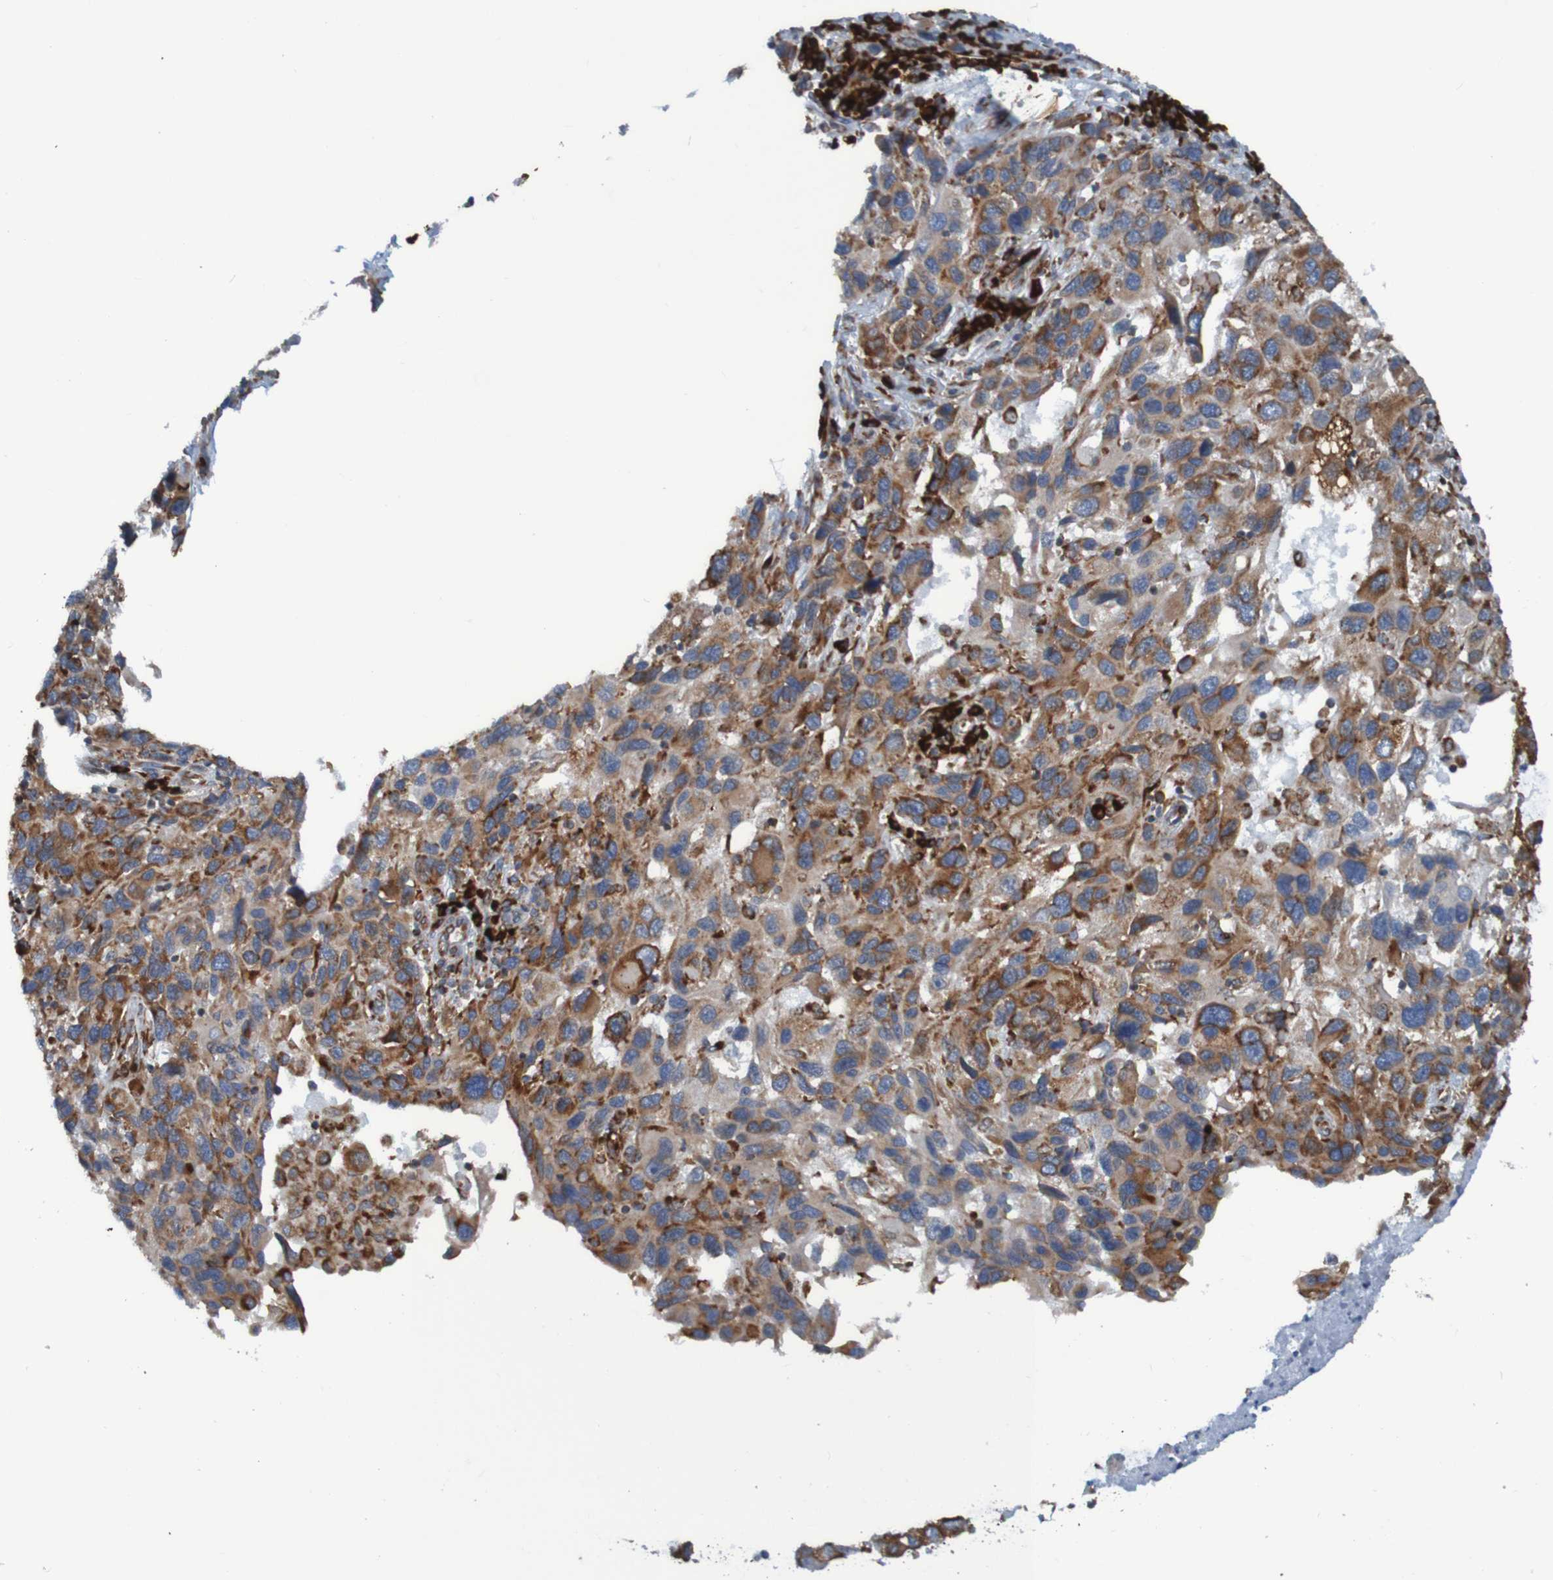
{"staining": {"intensity": "moderate", "quantity": ">75%", "location": "cytoplasmic/membranous"}, "tissue": "melanoma", "cell_type": "Tumor cells", "image_type": "cancer", "snomed": [{"axis": "morphology", "description": "Malignant melanoma, NOS"}, {"axis": "topography", "description": "Skin"}], "caption": "This is an image of immunohistochemistry (IHC) staining of melanoma, which shows moderate positivity in the cytoplasmic/membranous of tumor cells.", "gene": "SSR1", "patient": {"sex": "male", "age": 53}}